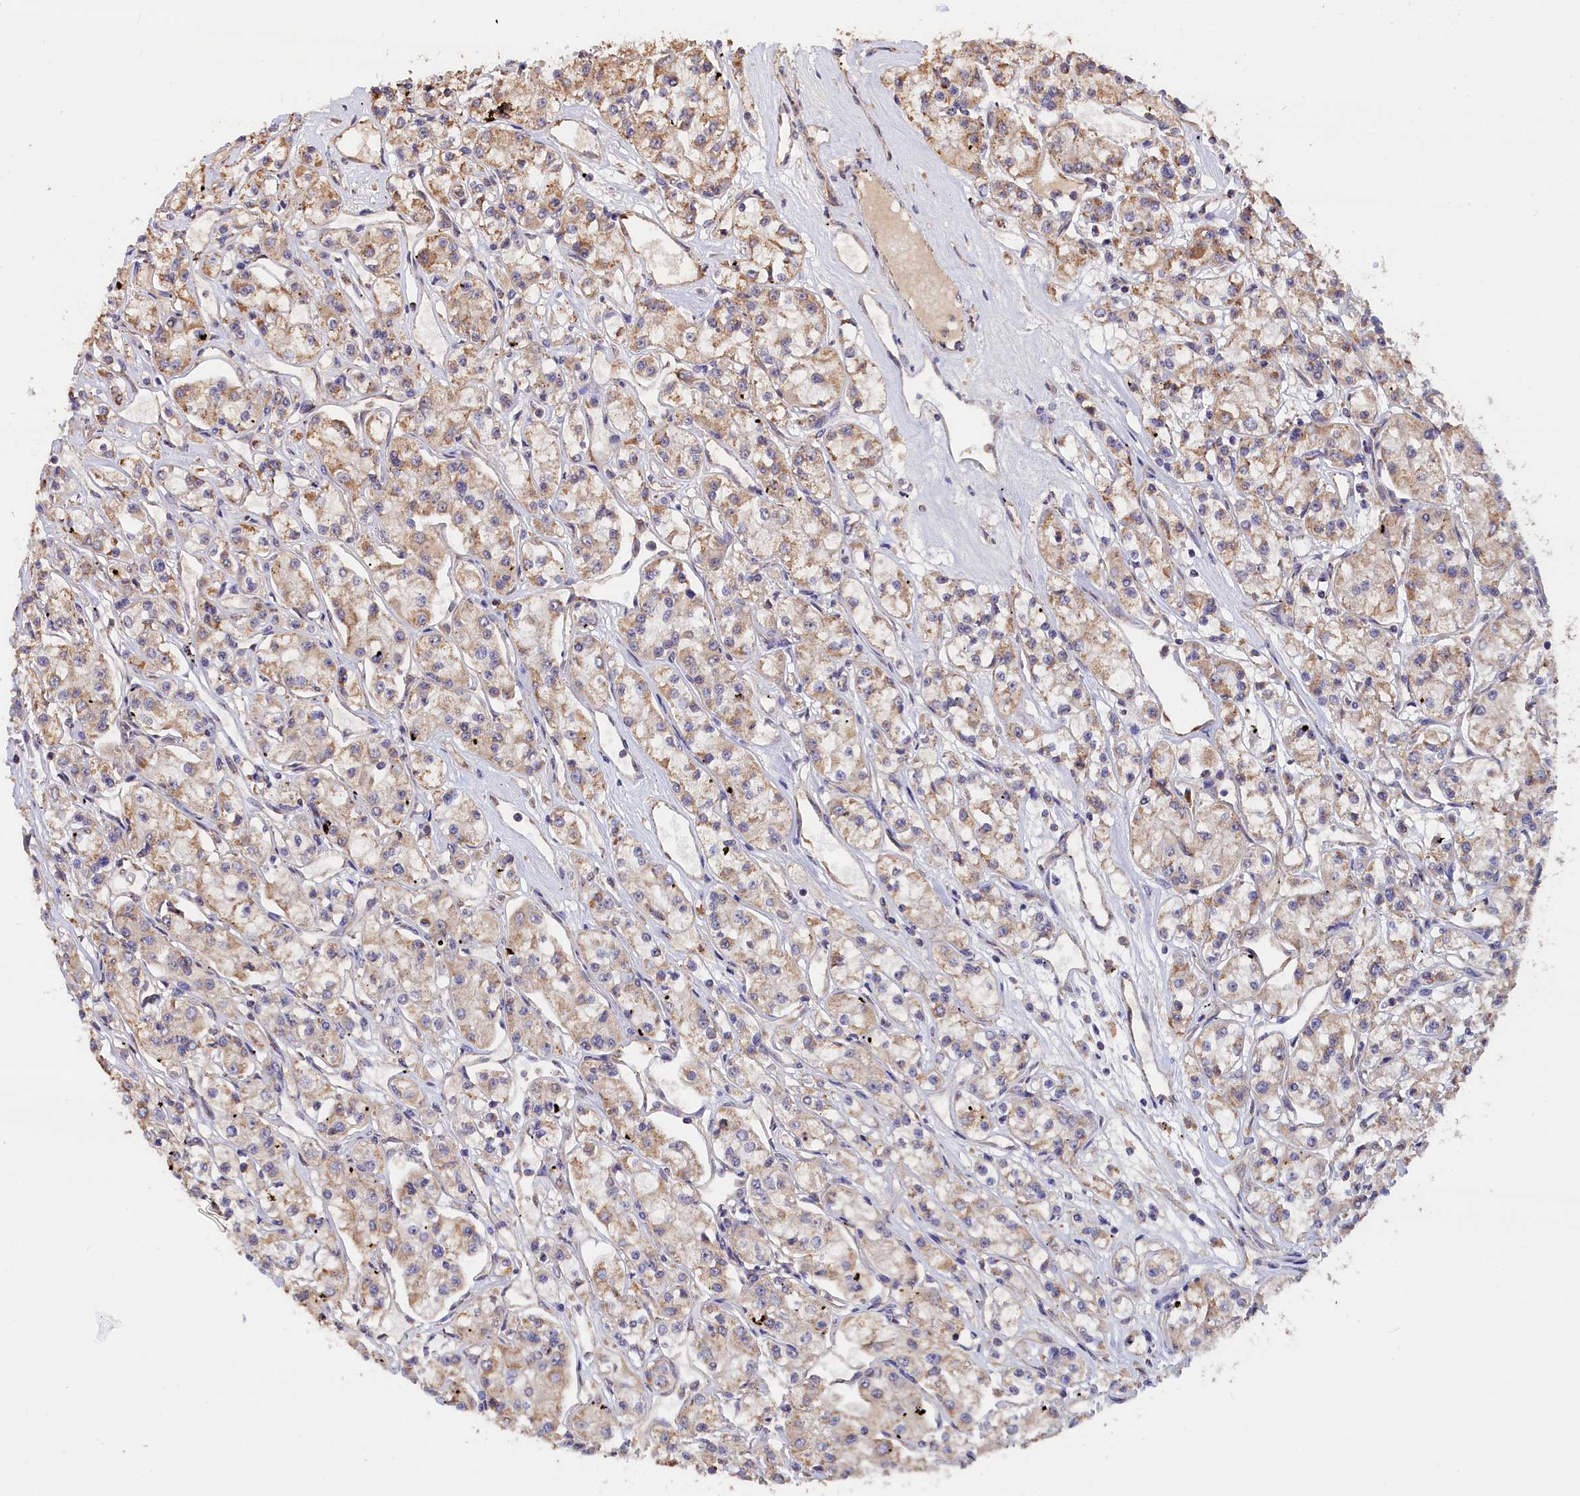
{"staining": {"intensity": "moderate", "quantity": "25%-75%", "location": "cytoplasmic/membranous"}, "tissue": "renal cancer", "cell_type": "Tumor cells", "image_type": "cancer", "snomed": [{"axis": "morphology", "description": "Adenocarcinoma, NOS"}, {"axis": "topography", "description": "Kidney"}], "caption": "Immunohistochemistry (IHC) photomicrograph of human renal adenocarcinoma stained for a protein (brown), which shows medium levels of moderate cytoplasmic/membranous positivity in approximately 25%-75% of tumor cells.", "gene": "ZNF816", "patient": {"sex": "female", "age": 59}}